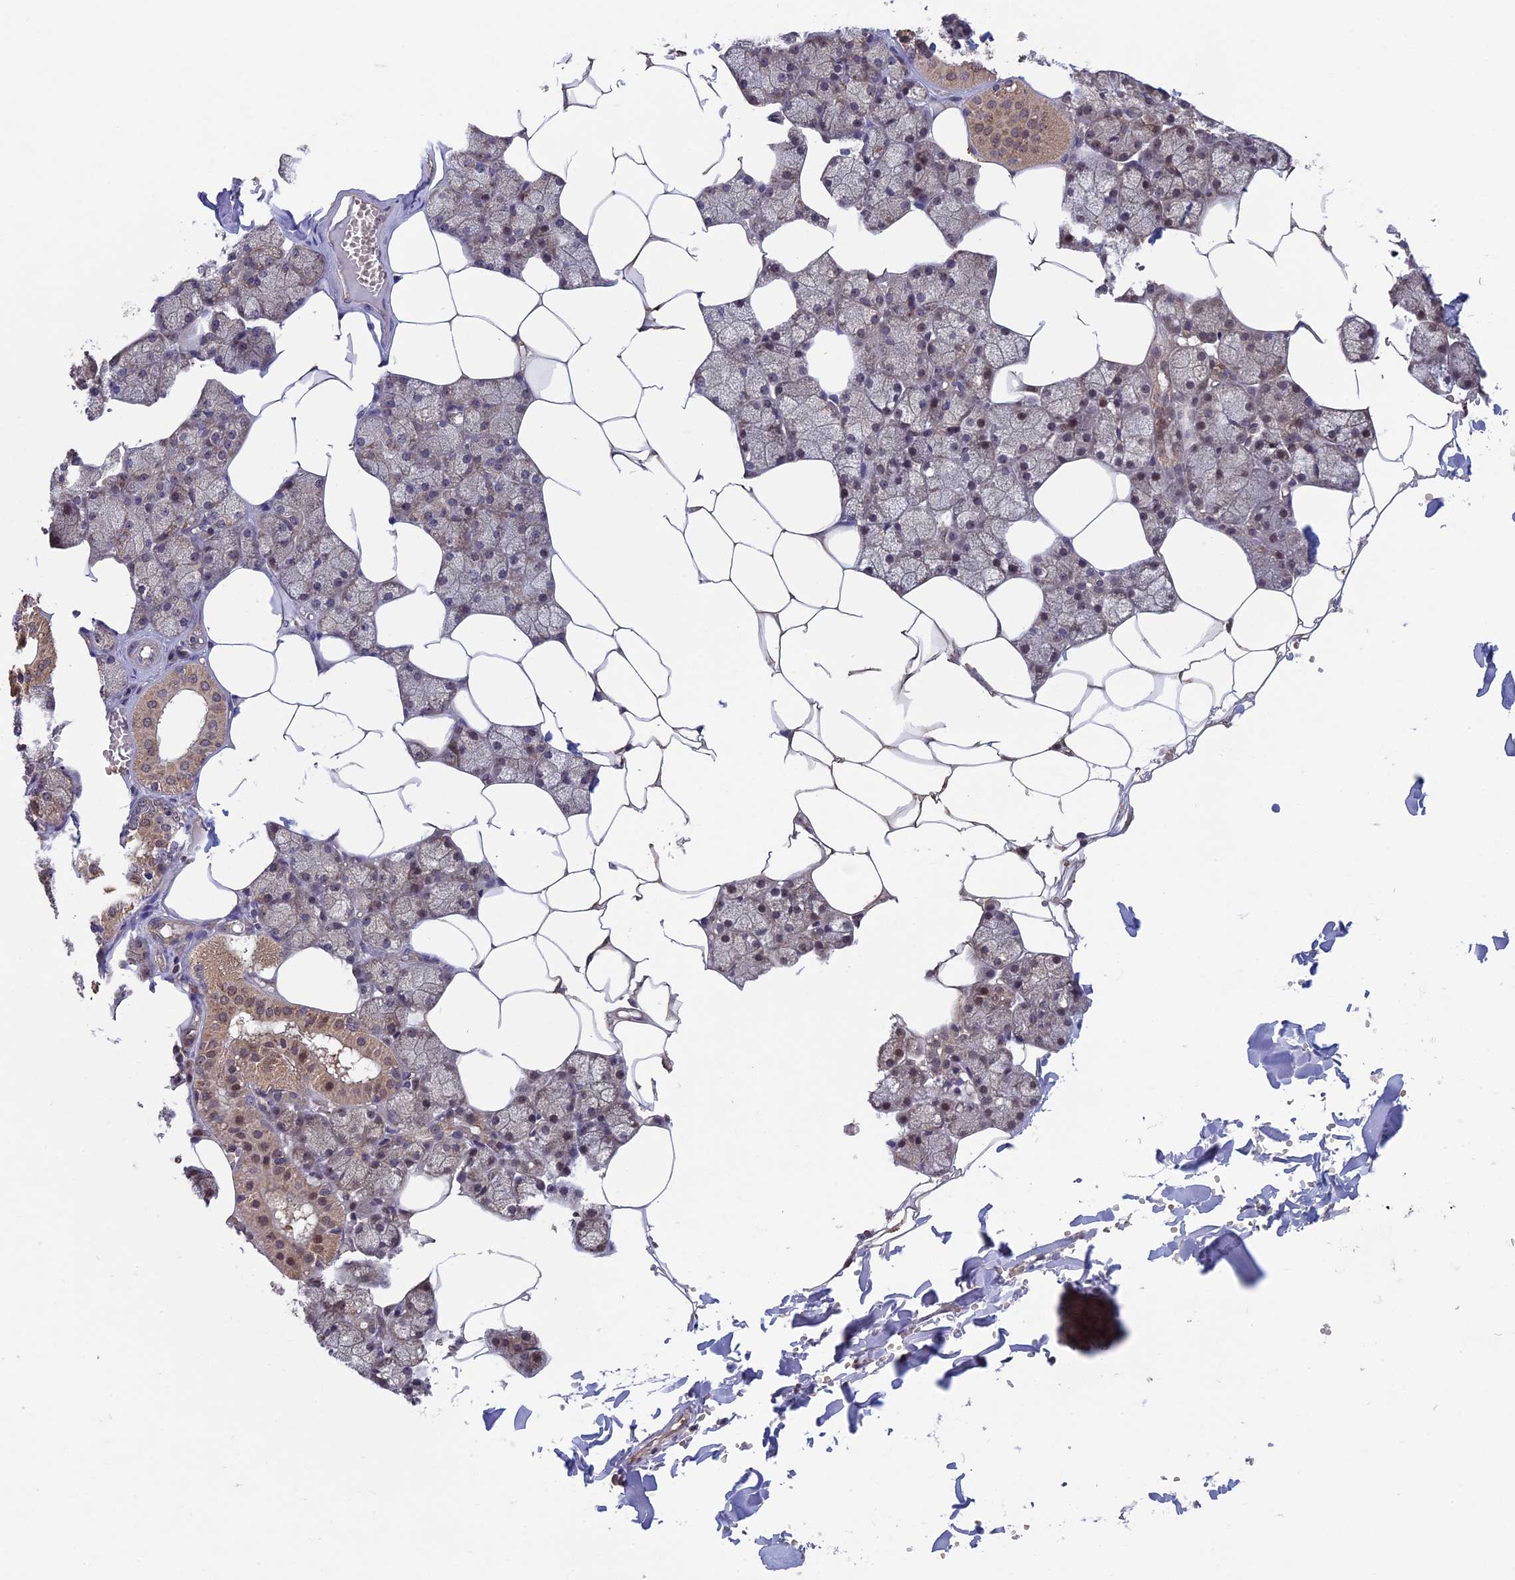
{"staining": {"intensity": "moderate", "quantity": "25%-75%", "location": "cytoplasmic/membranous,nuclear"}, "tissue": "salivary gland", "cell_type": "Glandular cells", "image_type": "normal", "snomed": [{"axis": "morphology", "description": "Normal tissue, NOS"}, {"axis": "topography", "description": "Salivary gland"}], "caption": "Immunohistochemical staining of normal salivary gland reveals 25%-75% levels of moderate cytoplasmic/membranous,nuclear protein staining in approximately 25%-75% of glandular cells. Using DAB (3,3'-diaminobenzidine) (brown) and hematoxylin (blue) stains, captured at high magnification using brightfield microscopy.", "gene": "FAM98C", "patient": {"sex": "male", "age": 62}}